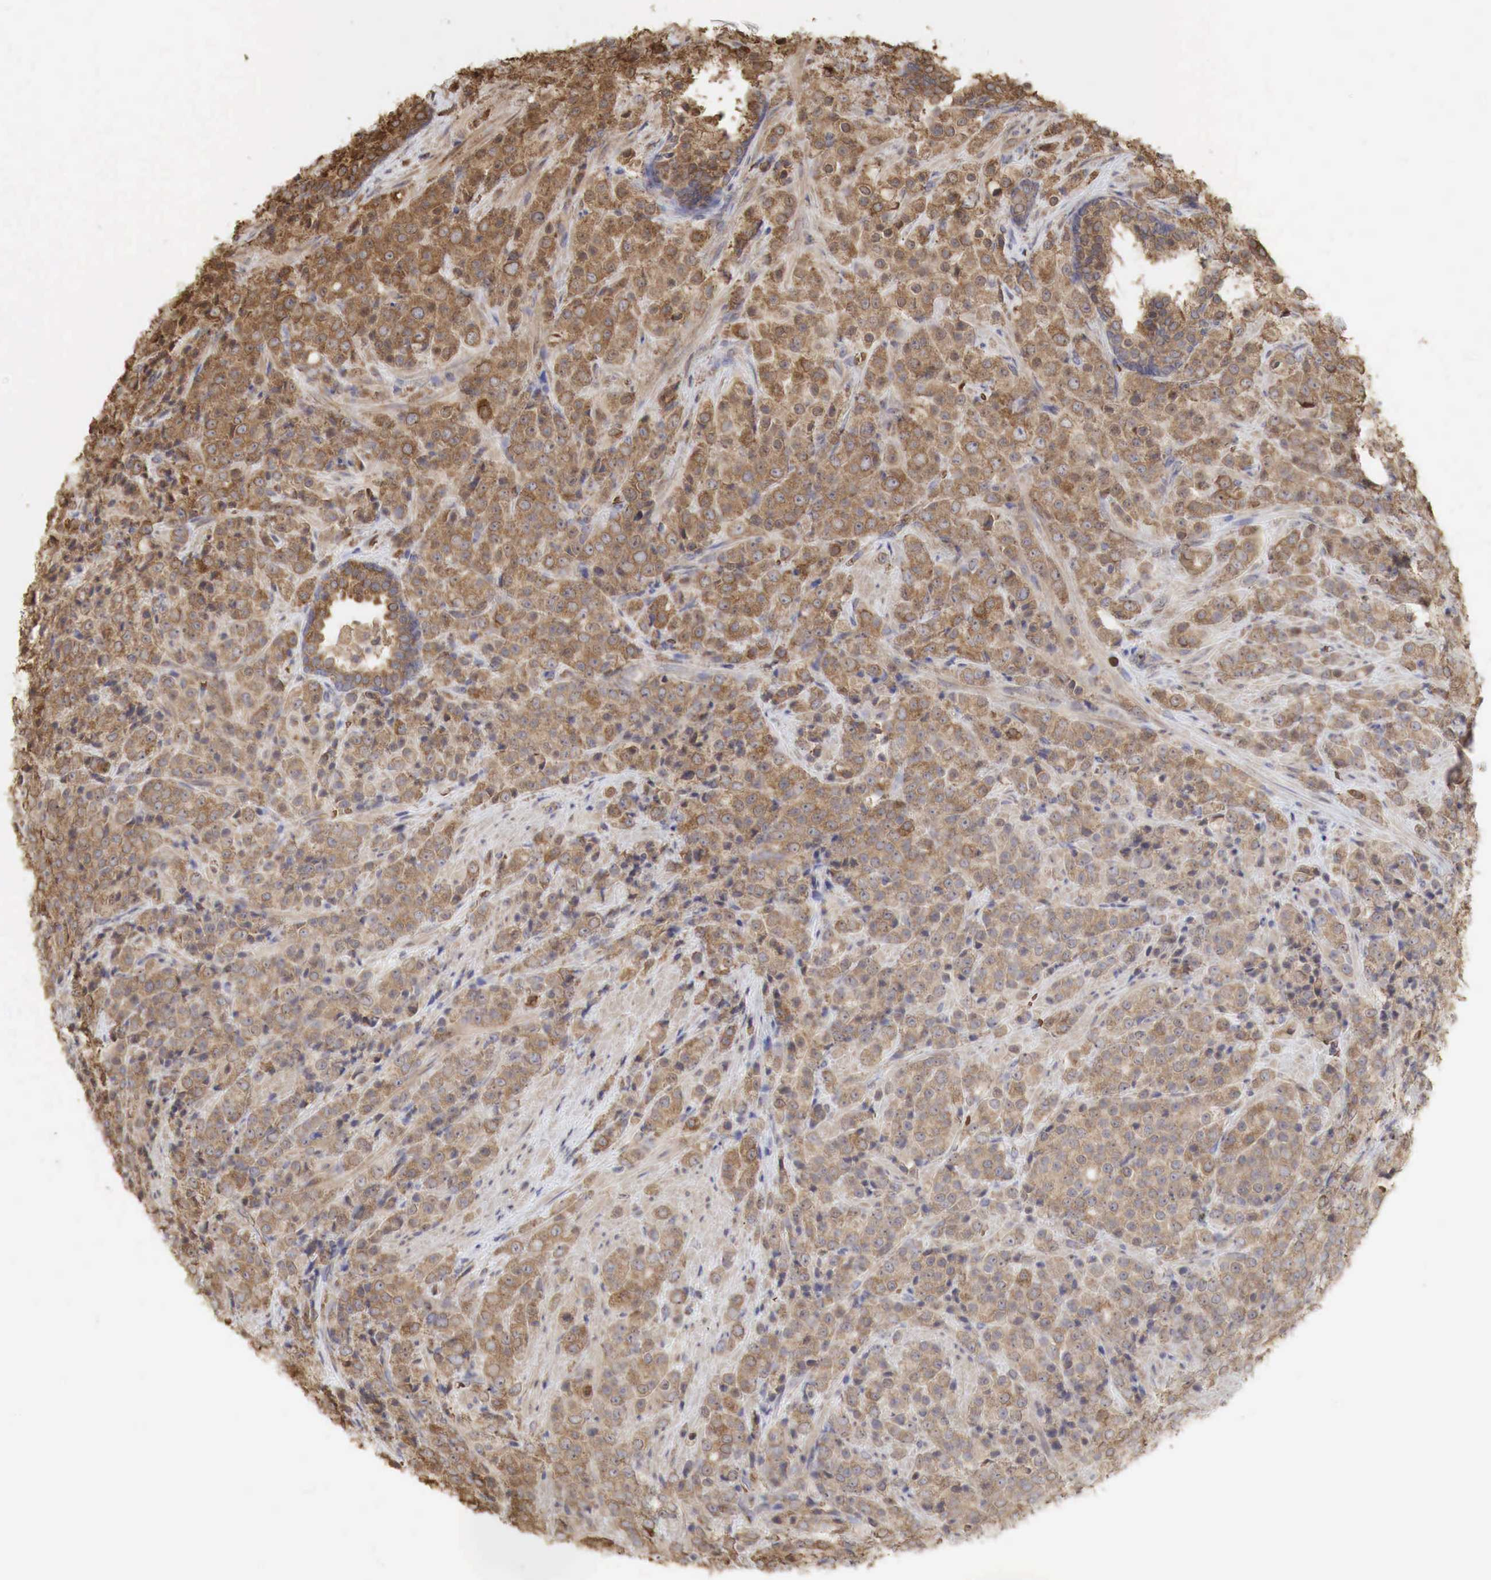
{"staining": {"intensity": "moderate", "quantity": ">75%", "location": "cytoplasmic/membranous"}, "tissue": "prostate cancer", "cell_type": "Tumor cells", "image_type": "cancer", "snomed": [{"axis": "morphology", "description": "Adenocarcinoma, Medium grade"}, {"axis": "topography", "description": "Prostate"}], "caption": "Prostate adenocarcinoma (medium-grade) tissue reveals moderate cytoplasmic/membranous expression in approximately >75% of tumor cells, visualized by immunohistochemistry. (Stains: DAB (3,3'-diaminobenzidine) in brown, nuclei in blue, Microscopy: brightfield microscopy at high magnification).", "gene": "PABPC5", "patient": {"sex": "male", "age": 70}}